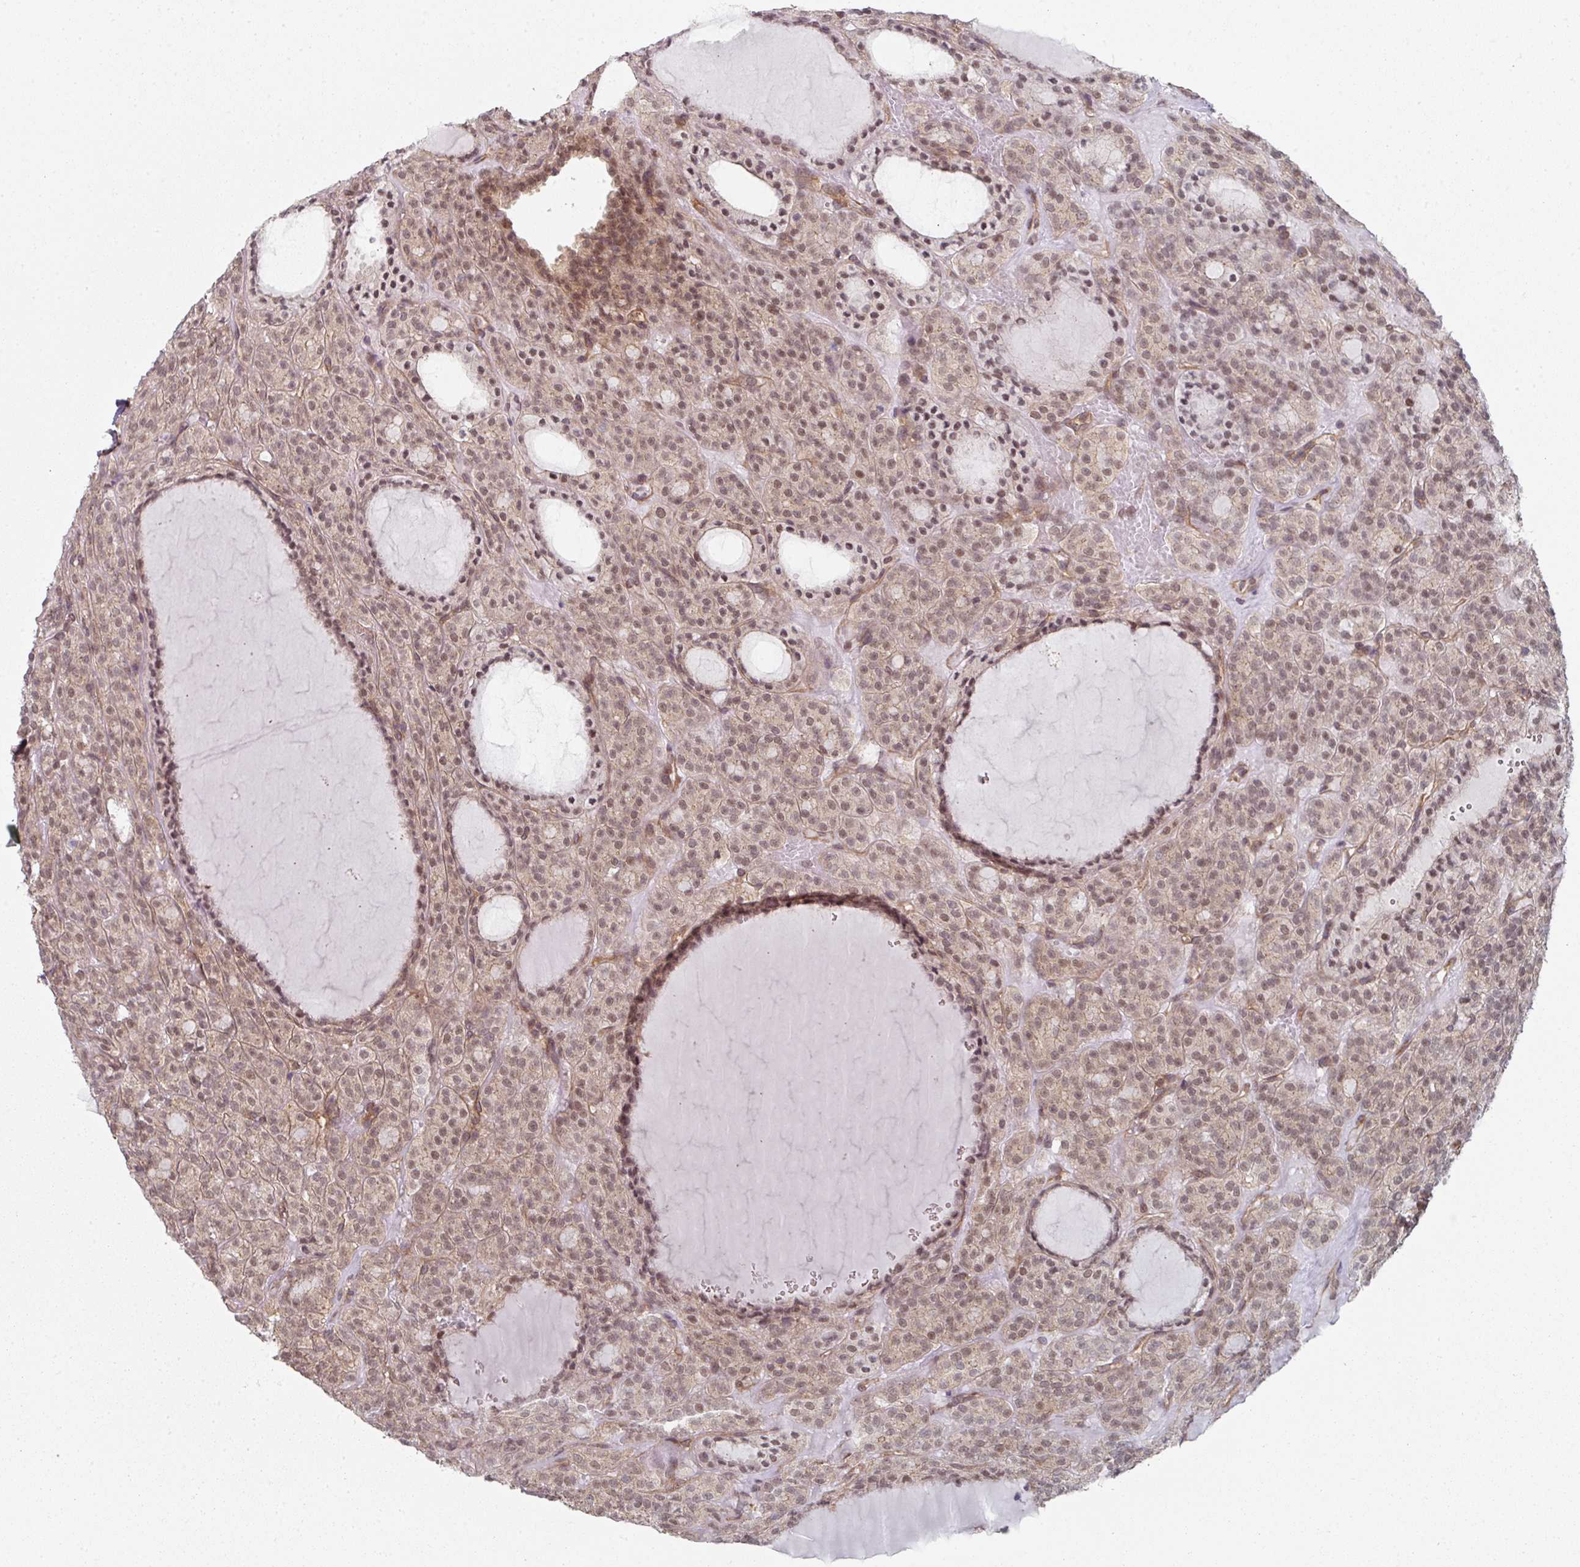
{"staining": {"intensity": "weak", "quantity": ">75%", "location": "nuclear"}, "tissue": "thyroid cancer", "cell_type": "Tumor cells", "image_type": "cancer", "snomed": [{"axis": "morphology", "description": "Follicular adenoma carcinoma, NOS"}, {"axis": "topography", "description": "Thyroid gland"}], "caption": "Immunohistochemical staining of follicular adenoma carcinoma (thyroid) demonstrates low levels of weak nuclear protein expression in approximately >75% of tumor cells.", "gene": "PSME3IP1", "patient": {"sex": "female", "age": 63}}